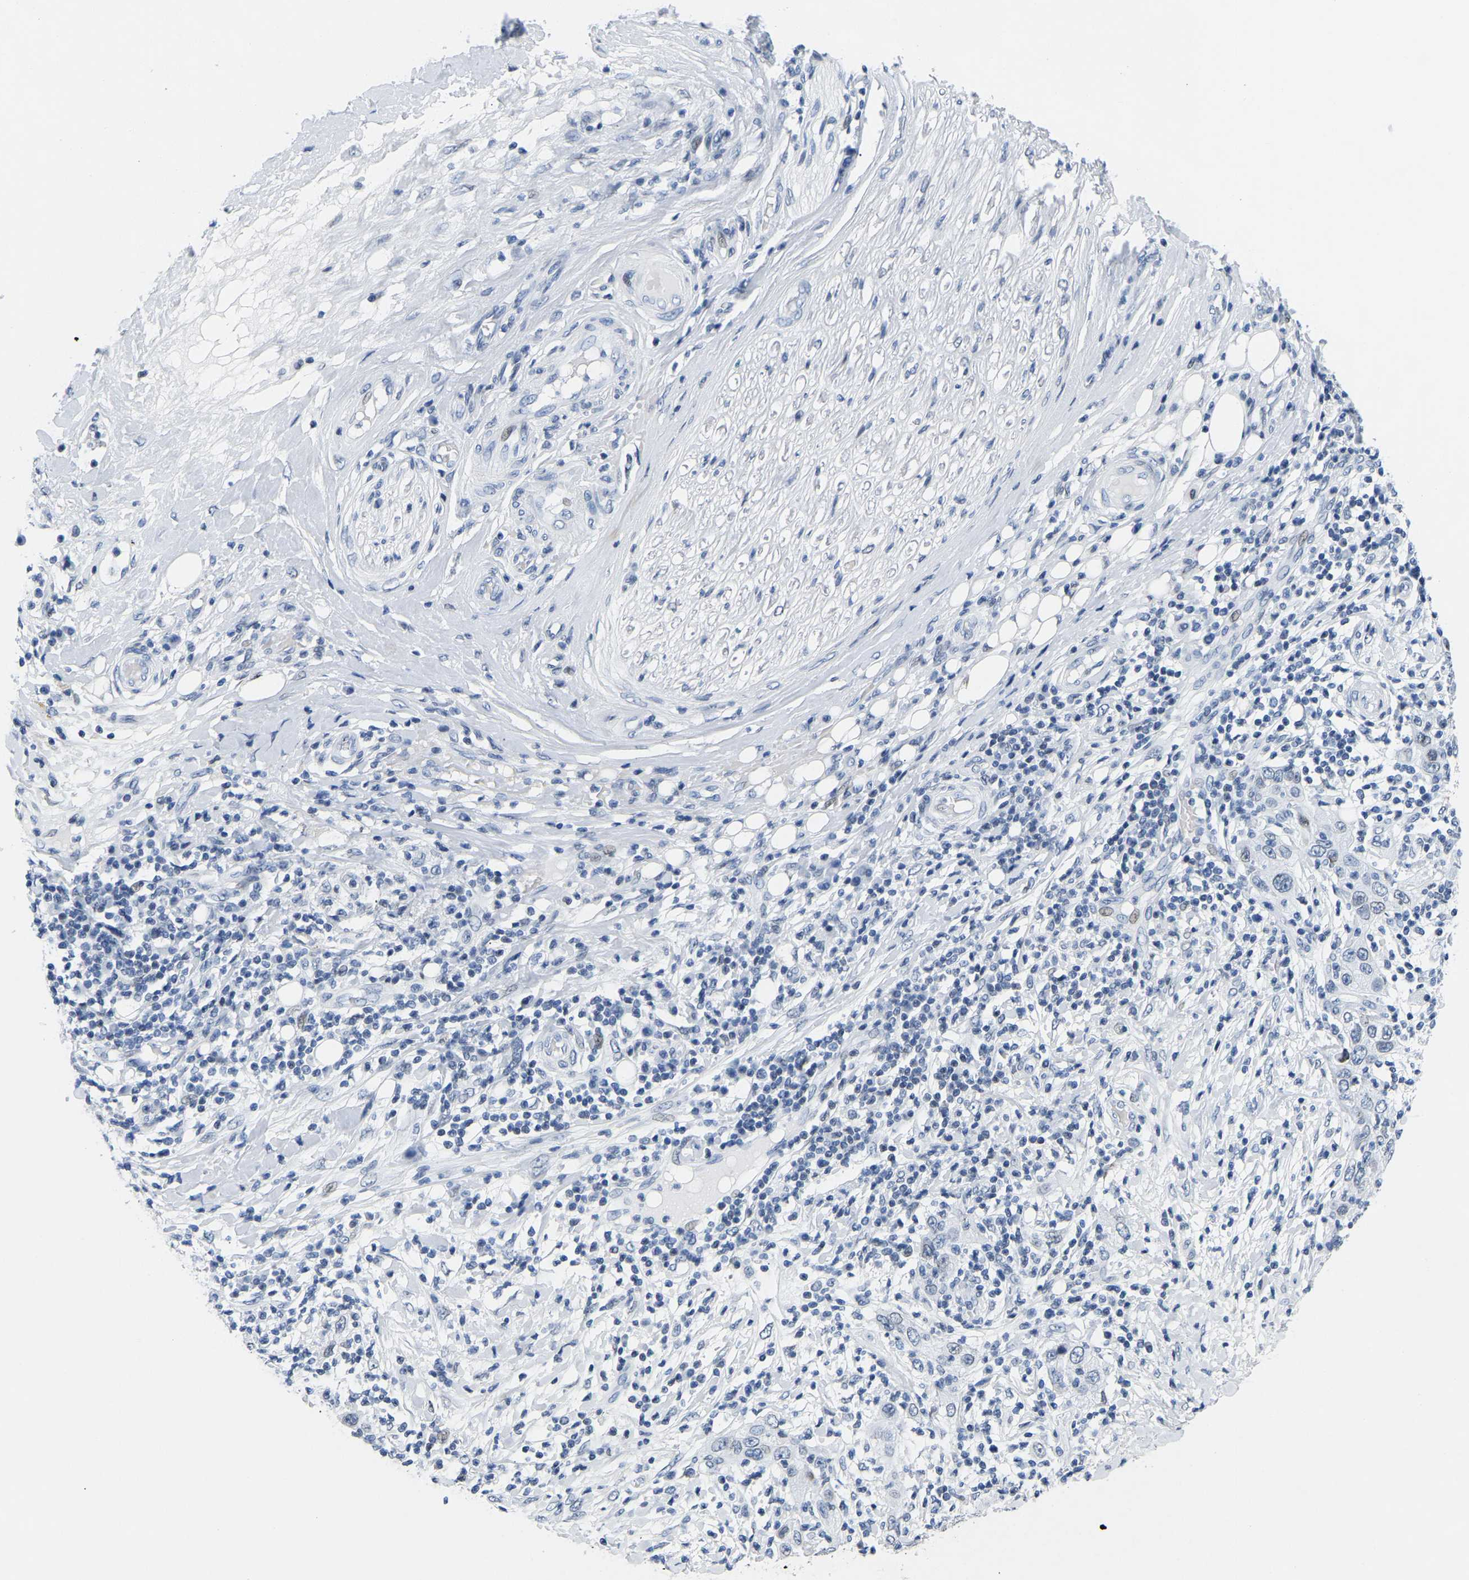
{"staining": {"intensity": "weak", "quantity": "<25%", "location": "nuclear"}, "tissue": "skin cancer", "cell_type": "Tumor cells", "image_type": "cancer", "snomed": [{"axis": "morphology", "description": "Squamous cell carcinoma, NOS"}, {"axis": "topography", "description": "Skin"}], "caption": "Tumor cells show no significant protein staining in skin squamous cell carcinoma. The staining was performed using DAB (3,3'-diaminobenzidine) to visualize the protein expression in brown, while the nuclei were stained in blue with hematoxylin (Magnification: 20x).", "gene": "UPK3A", "patient": {"sex": "female", "age": 88}}